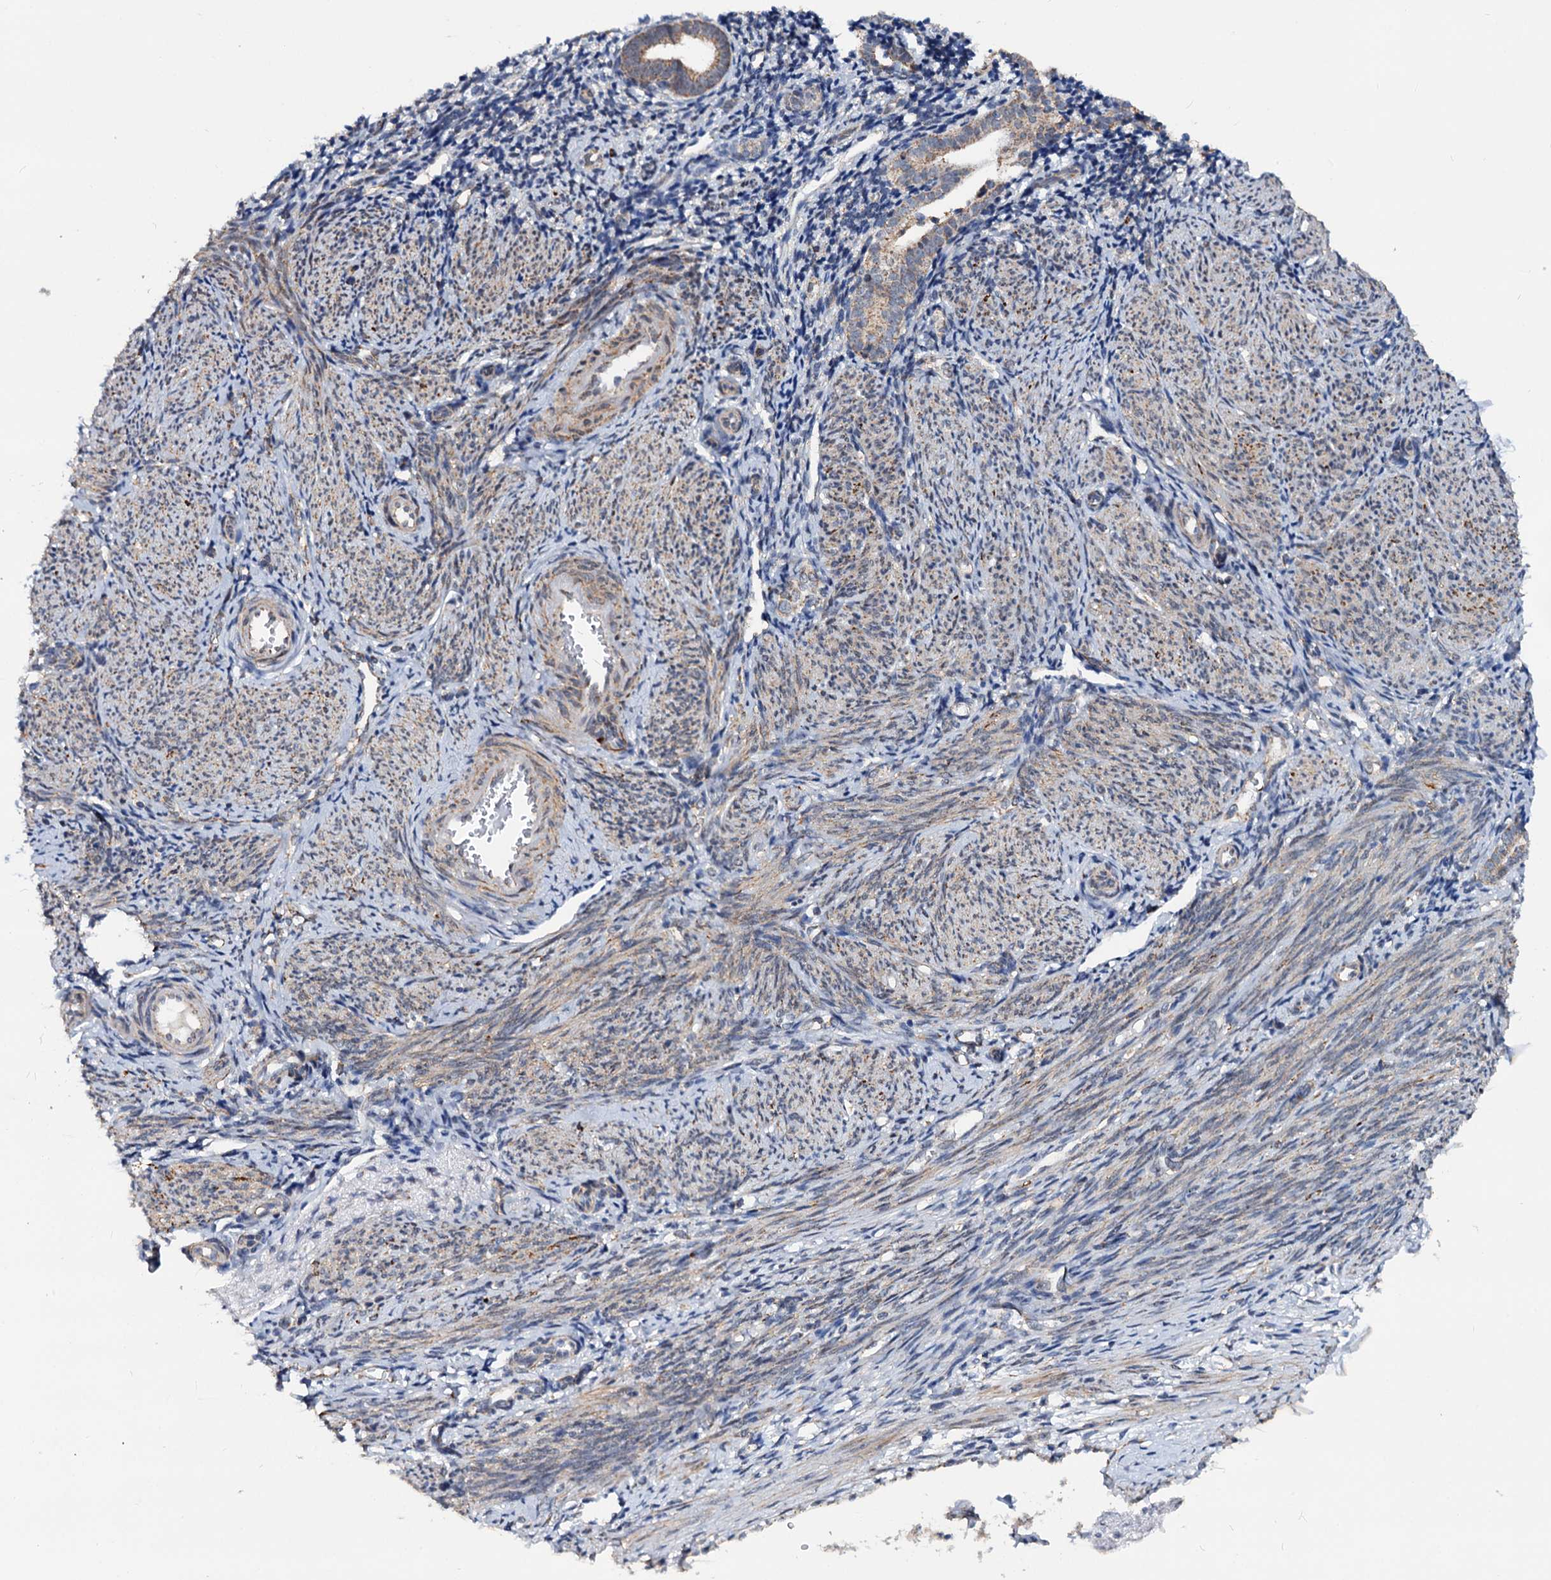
{"staining": {"intensity": "moderate", "quantity": "<25%", "location": "cytoplasmic/membranous"}, "tissue": "endometrium", "cell_type": "Cells in endometrial stroma", "image_type": "normal", "snomed": [{"axis": "morphology", "description": "Normal tissue, NOS"}, {"axis": "topography", "description": "Endometrium"}], "caption": "Cells in endometrial stroma reveal moderate cytoplasmic/membranous expression in about <25% of cells in unremarkable endometrium. (DAB (3,3'-diaminobenzidine) IHC, brown staining for protein, blue staining for nuclei).", "gene": "CEP76", "patient": {"sex": "female", "age": 56}}